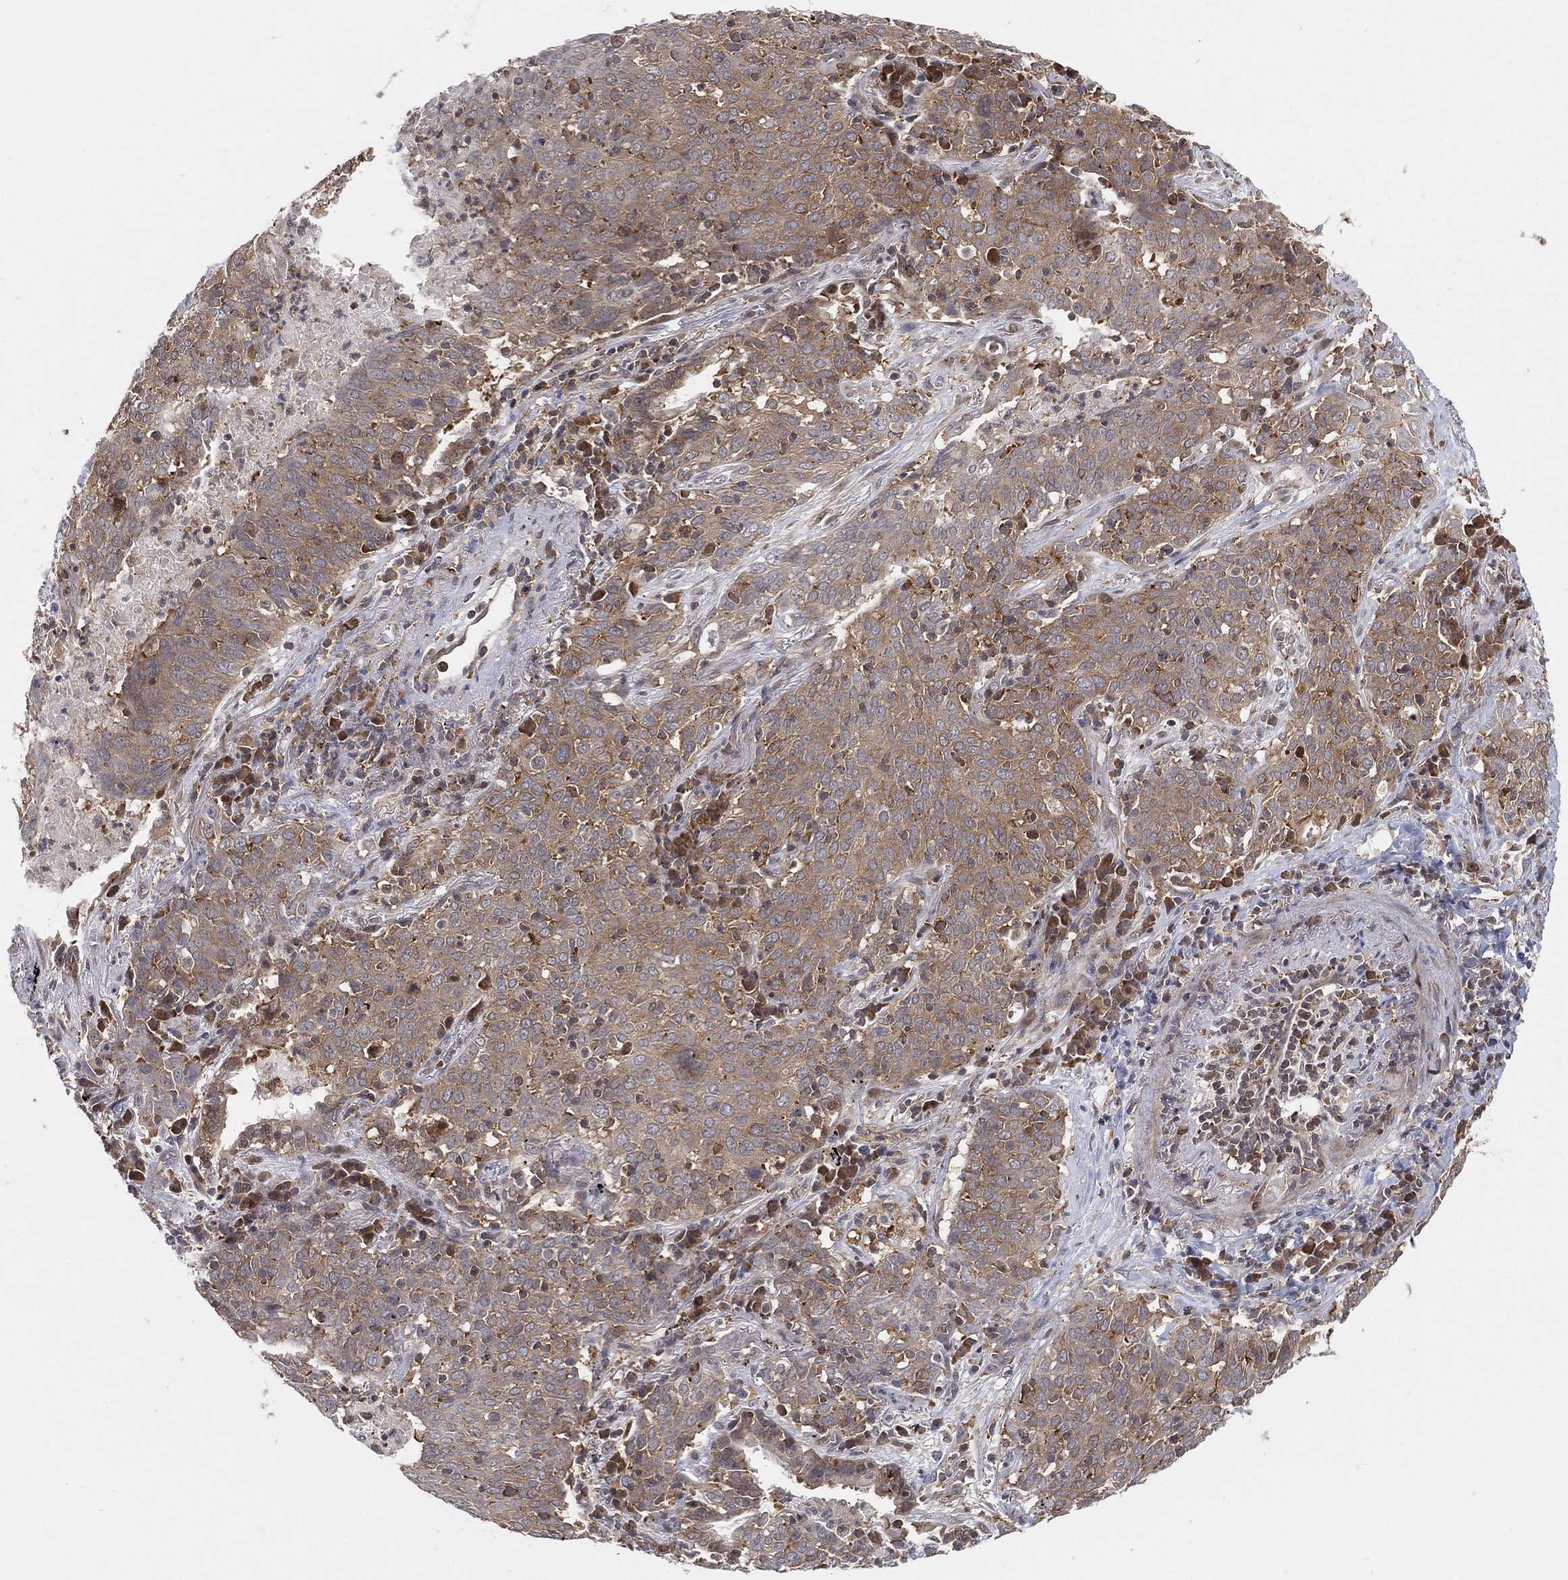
{"staining": {"intensity": "weak", "quantity": ">75%", "location": "cytoplasmic/membranous"}, "tissue": "lung cancer", "cell_type": "Tumor cells", "image_type": "cancer", "snomed": [{"axis": "morphology", "description": "Squamous cell carcinoma, NOS"}, {"axis": "topography", "description": "Lung"}], "caption": "A photomicrograph of human squamous cell carcinoma (lung) stained for a protein exhibits weak cytoplasmic/membranous brown staining in tumor cells. (IHC, brightfield microscopy, high magnification).", "gene": "TMTC4", "patient": {"sex": "male", "age": 82}}